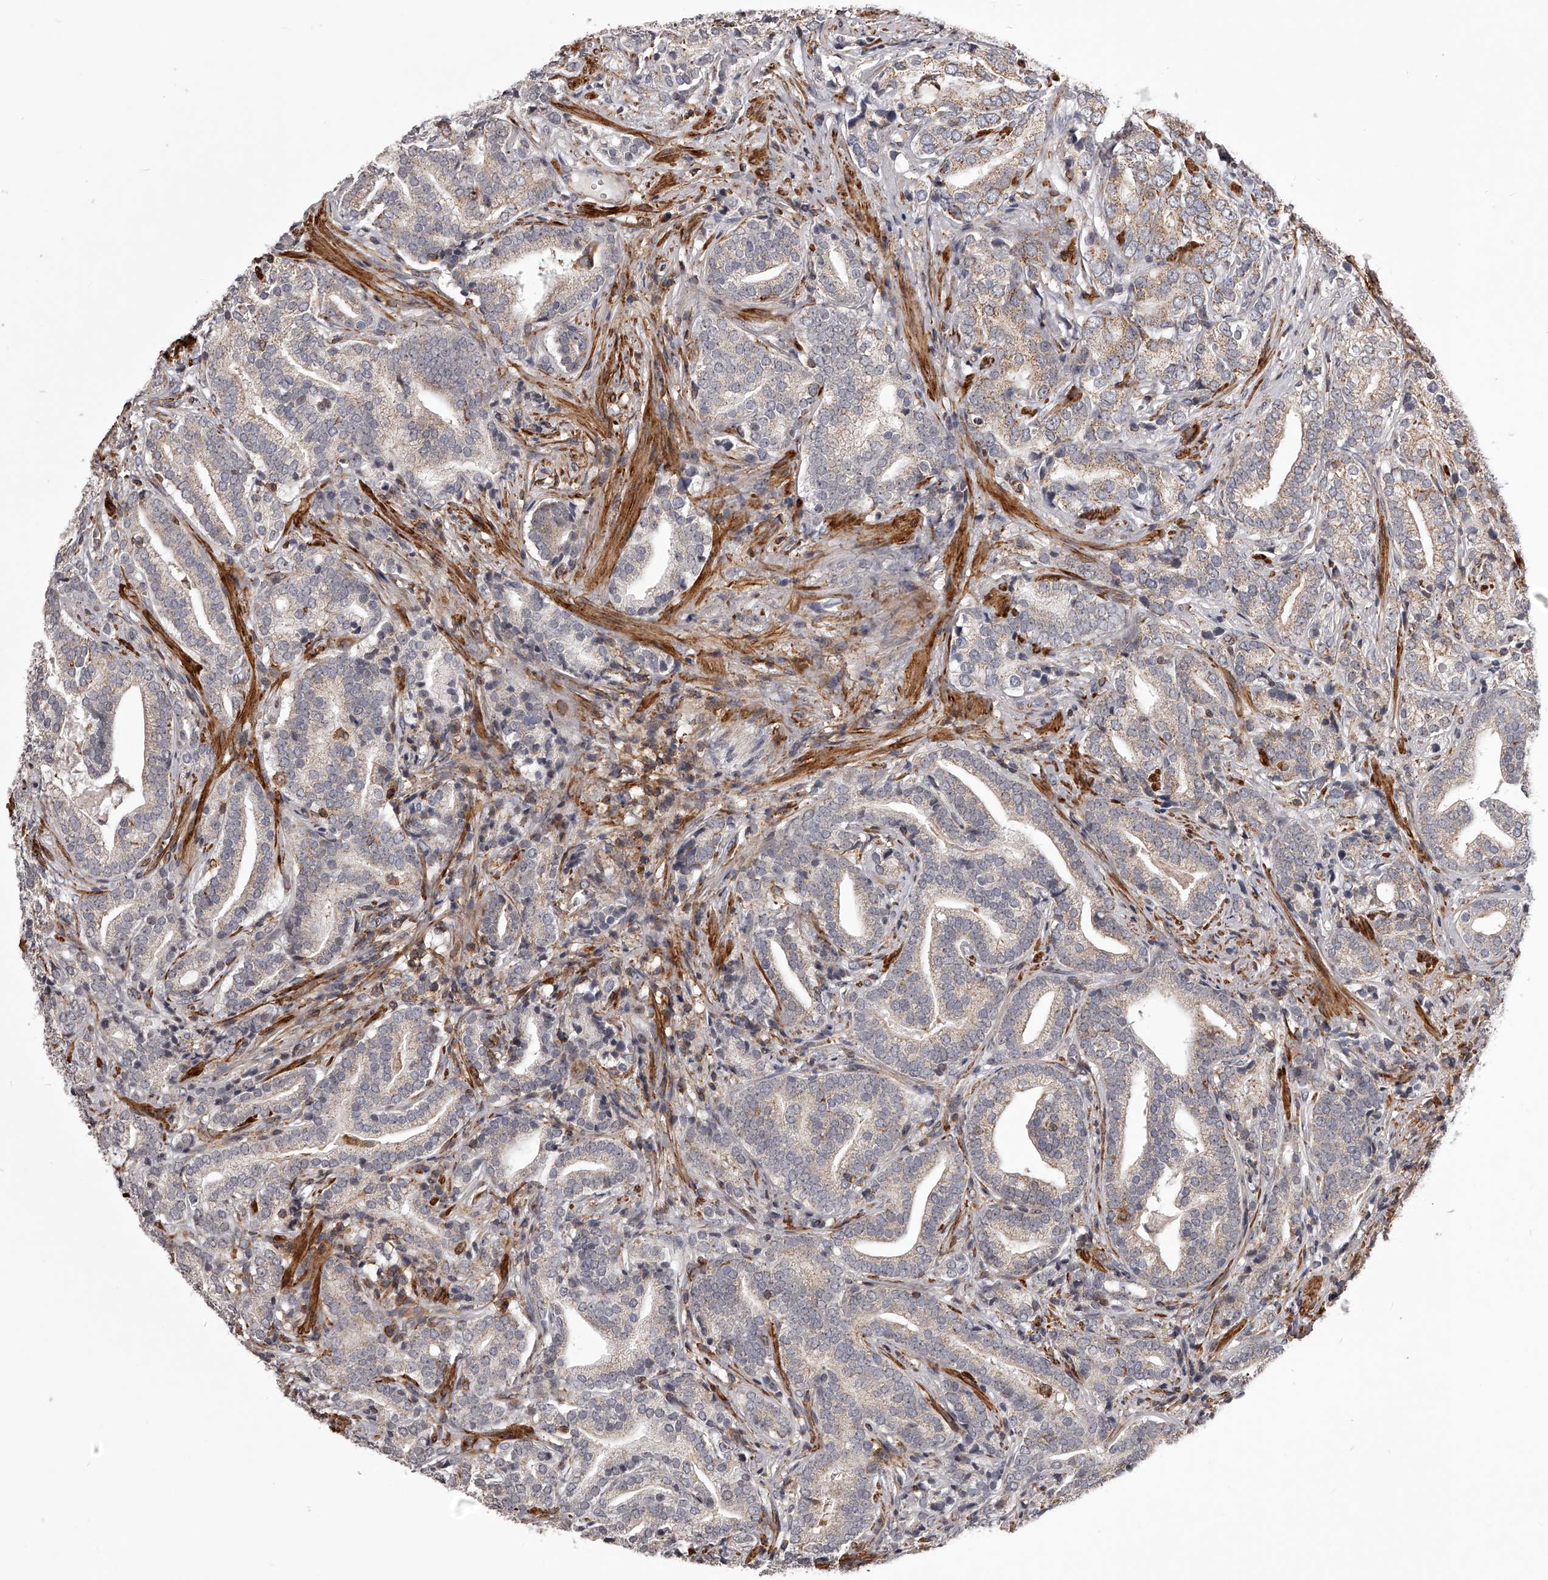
{"staining": {"intensity": "weak", "quantity": "<25%", "location": "cytoplasmic/membranous"}, "tissue": "prostate cancer", "cell_type": "Tumor cells", "image_type": "cancer", "snomed": [{"axis": "morphology", "description": "Adenocarcinoma, High grade"}, {"axis": "topography", "description": "Prostate"}], "caption": "Immunohistochemistry of human prostate high-grade adenocarcinoma shows no positivity in tumor cells.", "gene": "RRP36", "patient": {"sex": "male", "age": 57}}